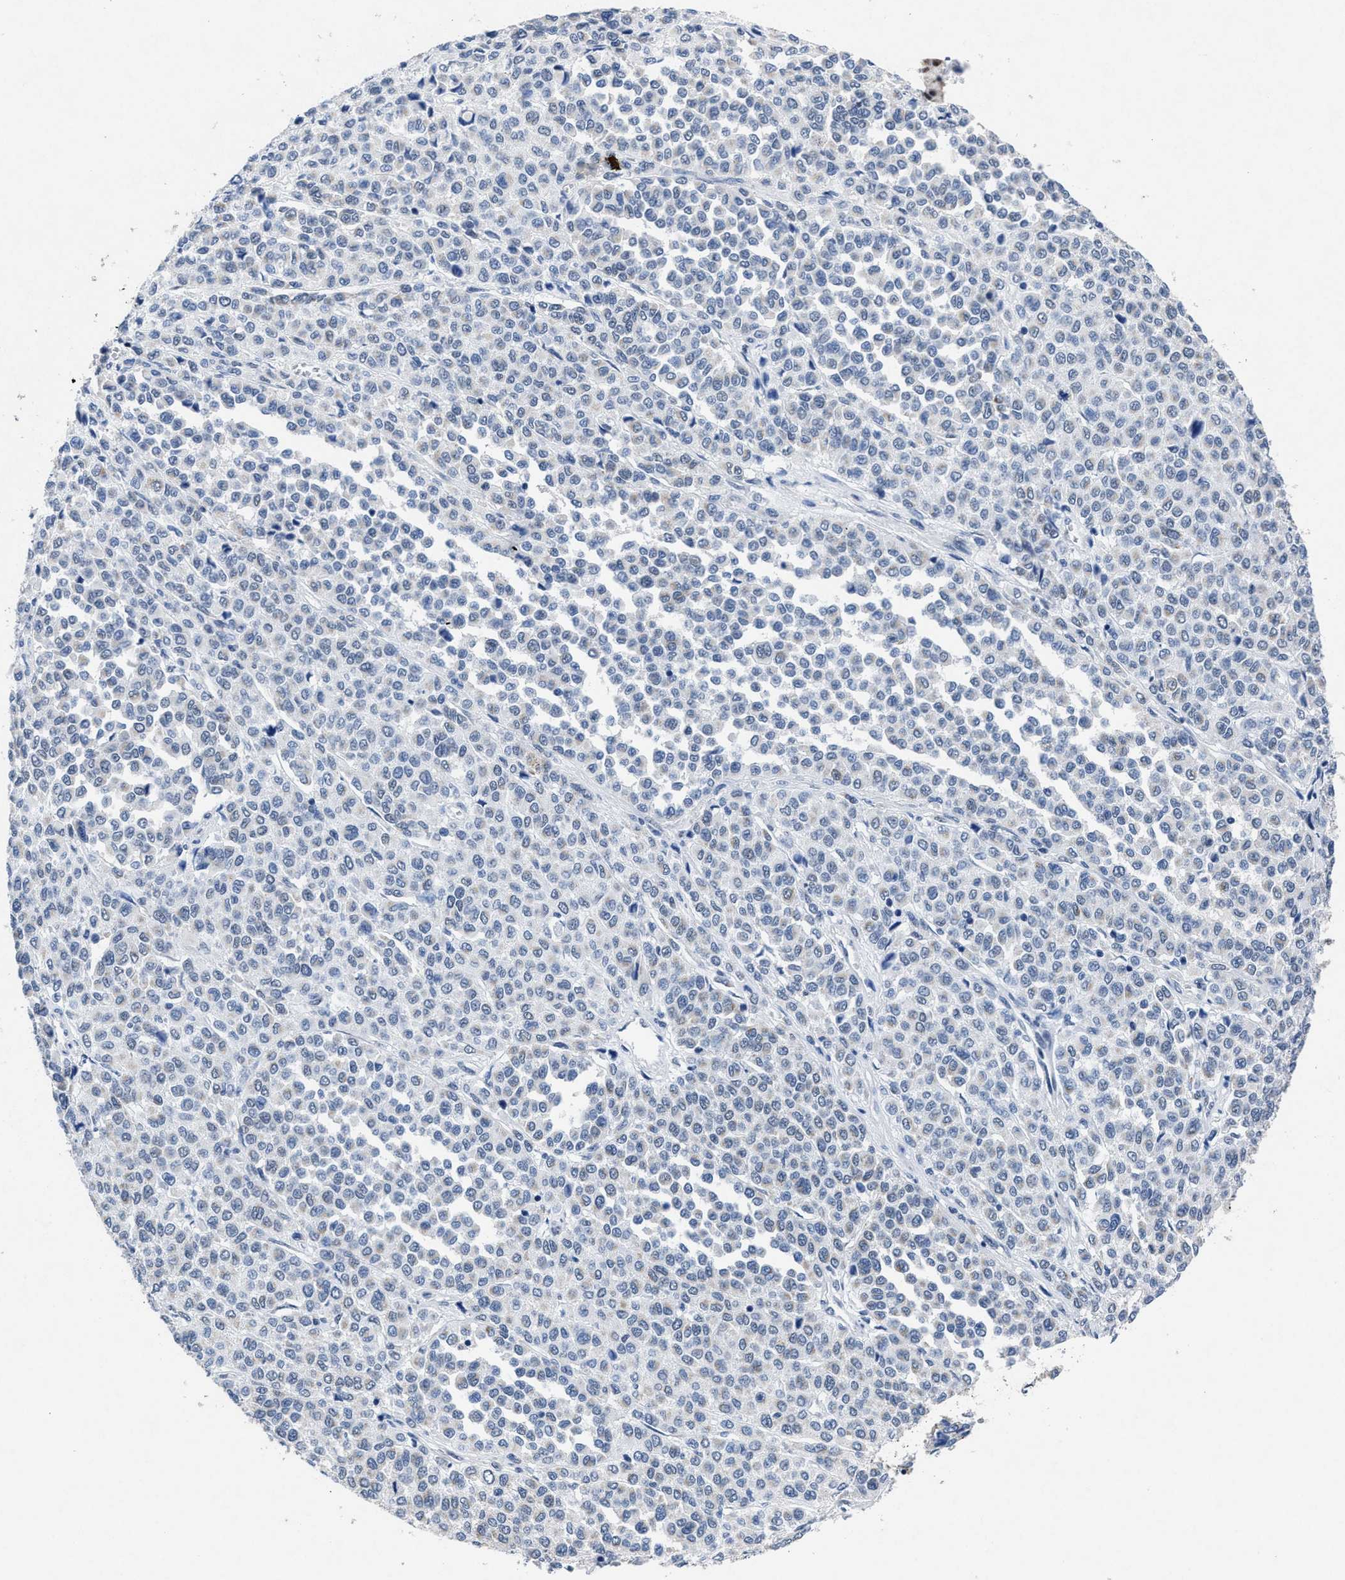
{"staining": {"intensity": "negative", "quantity": "none", "location": "none"}, "tissue": "melanoma", "cell_type": "Tumor cells", "image_type": "cancer", "snomed": [{"axis": "morphology", "description": "Malignant melanoma, Metastatic site"}, {"axis": "topography", "description": "Pancreas"}], "caption": "A photomicrograph of melanoma stained for a protein reveals no brown staining in tumor cells. The staining is performed using DAB brown chromogen with nuclei counter-stained in using hematoxylin.", "gene": "ID3", "patient": {"sex": "female", "age": 30}}